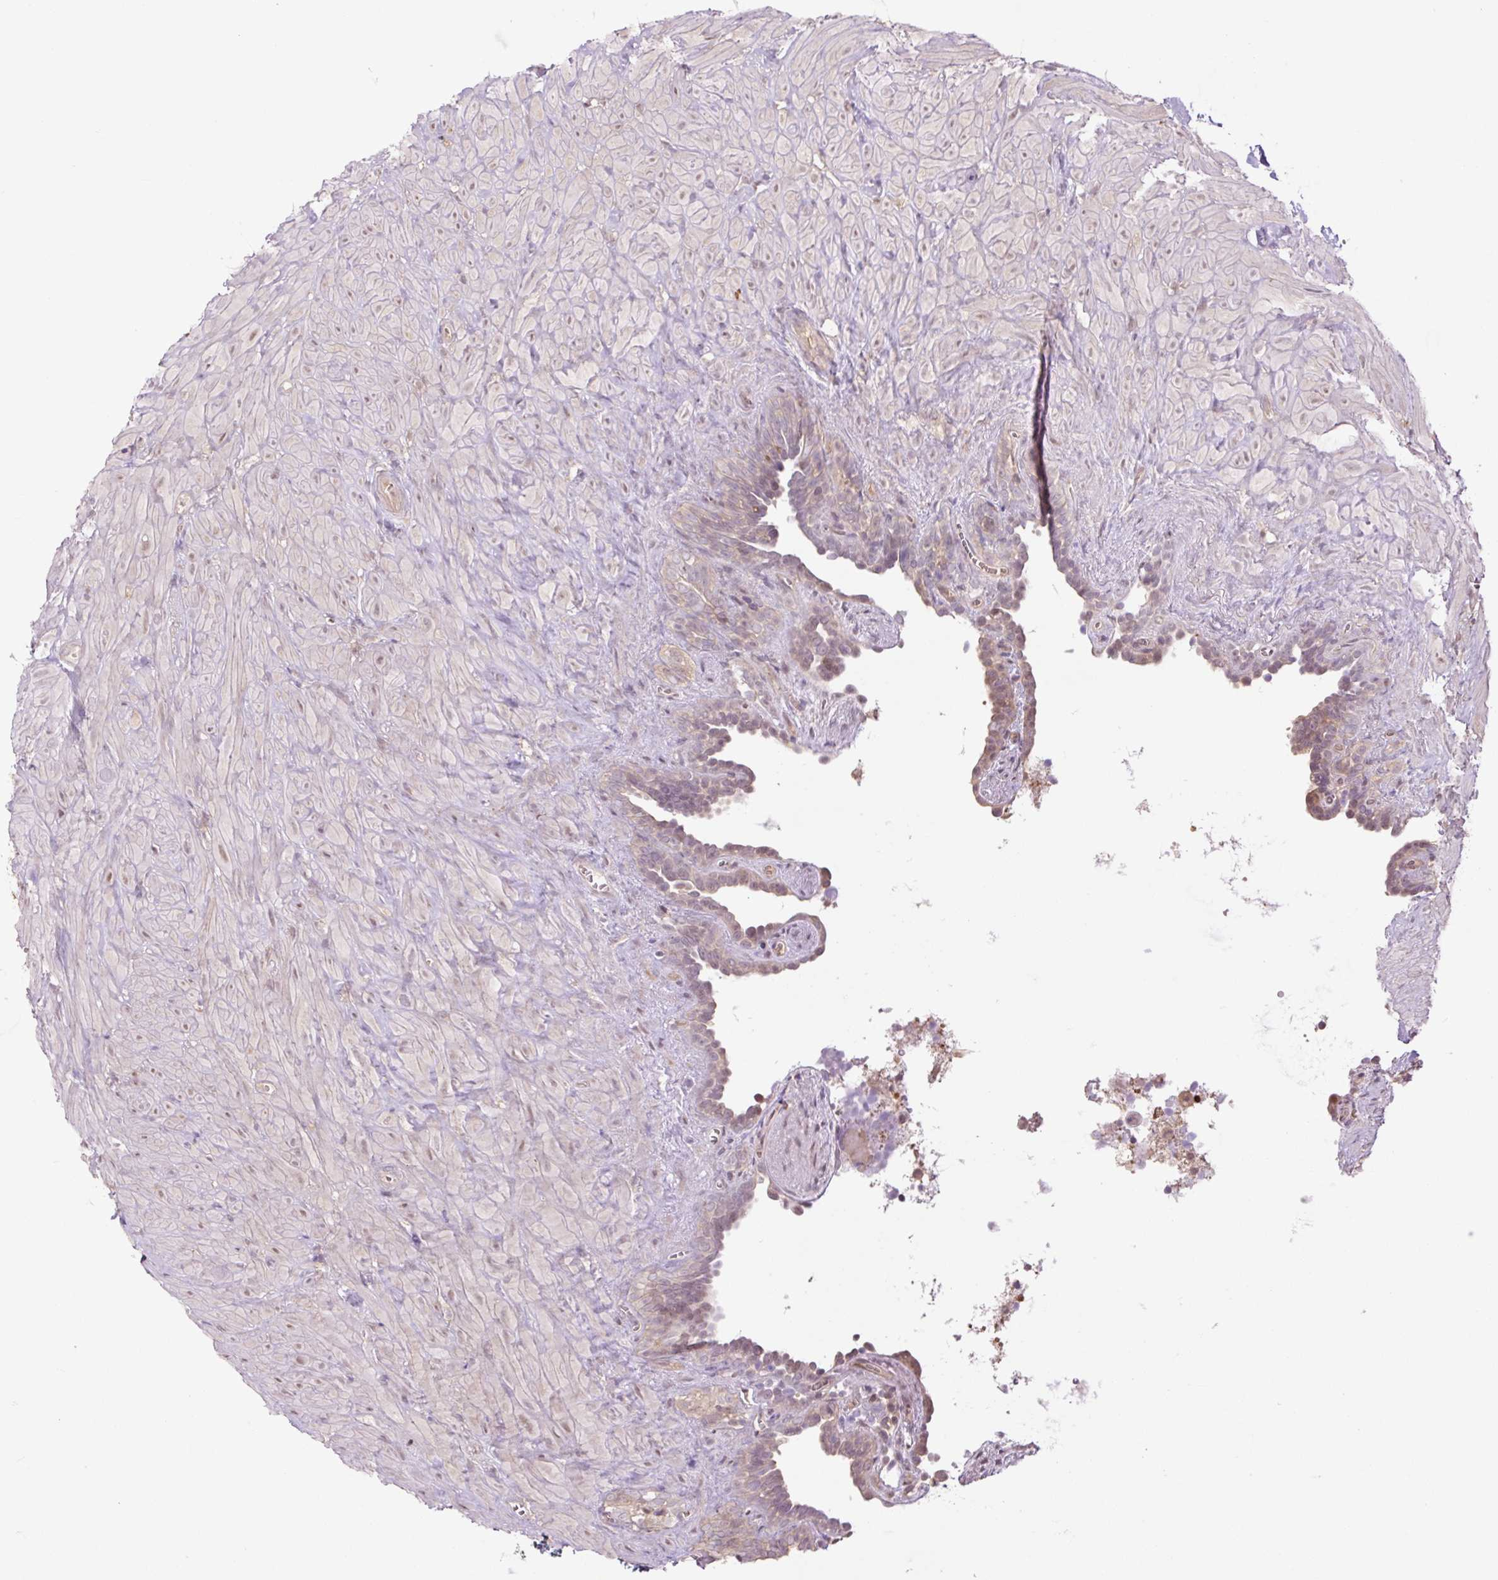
{"staining": {"intensity": "moderate", "quantity": ">75%", "location": "cytoplasmic/membranous"}, "tissue": "seminal vesicle", "cell_type": "Glandular cells", "image_type": "normal", "snomed": [{"axis": "morphology", "description": "Normal tissue, NOS"}, {"axis": "topography", "description": "Seminal veicle"}], "caption": "A photomicrograph of seminal vesicle stained for a protein reveals moderate cytoplasmic/membranous brown staining in glandular cells. (DAB (3,3'-diaminobenzidine) IHC, brown staining for protein, blue staining for nuclei).", "gene": "TPT1", "patient": {"sex": "male", "age": 76}}